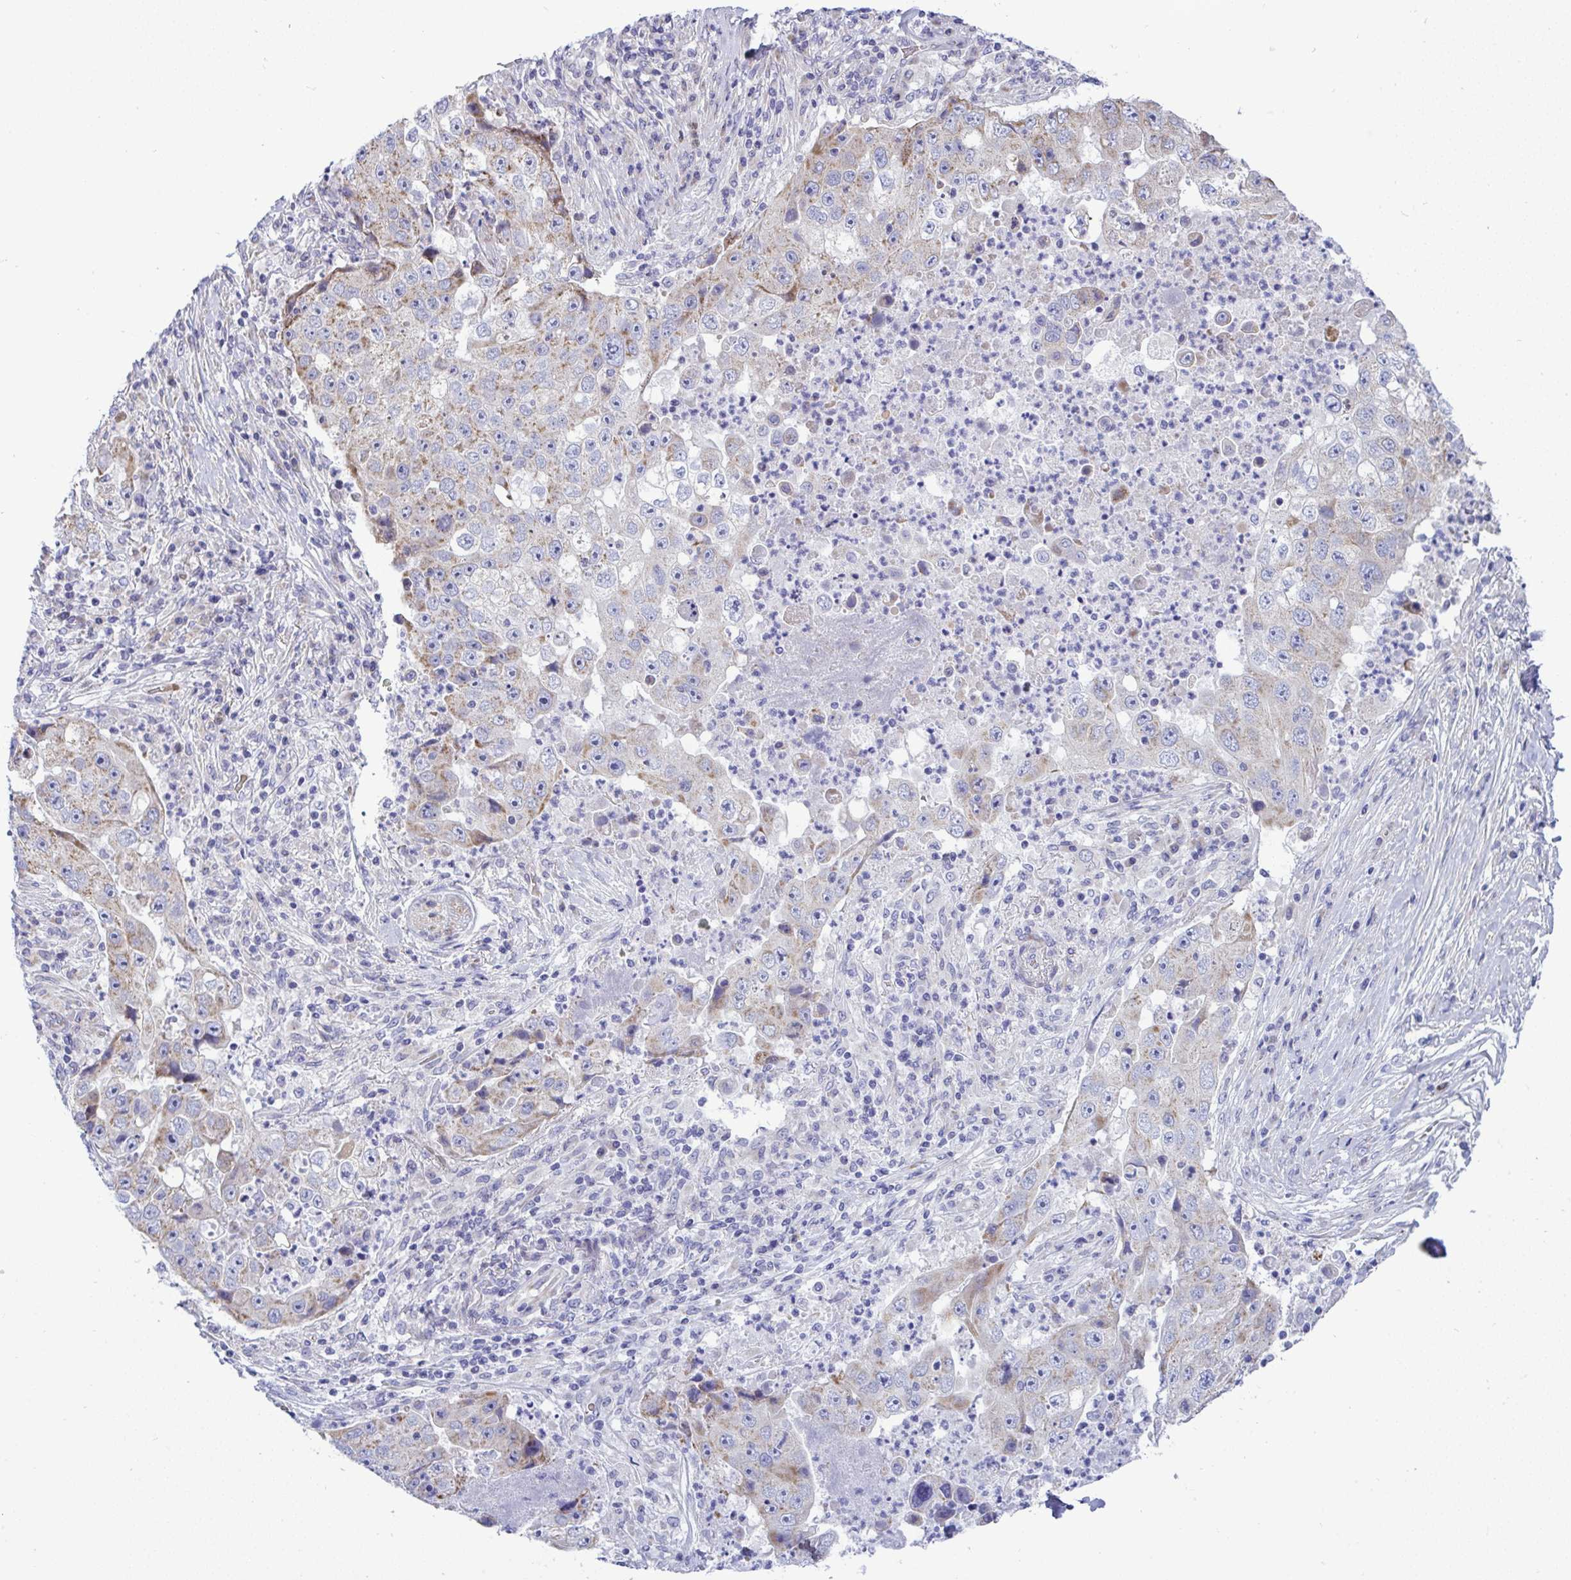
{"staining": {"intensity": "weak", "quantity": "25%-75%", "location": "cytoplasmic/membranous"}, "tissue": "lung cancer", "cell_type": "Tumor cells", "image_type": "cancer", "snomed": [{"axis": "morphology", "description": "Squamous cell carcinoma, NOS"}, {"axis": "topography", "description": "Lung"}], "caption": "This micrograph exhibits IHC staining of human squamous cell carcinoma (lung), with low weak cytoplasmic/membranous expression in approximately 25%-75% of tumor cells.", "gene": "NTN1", "patient": {"sex": "male", "age": 64}}